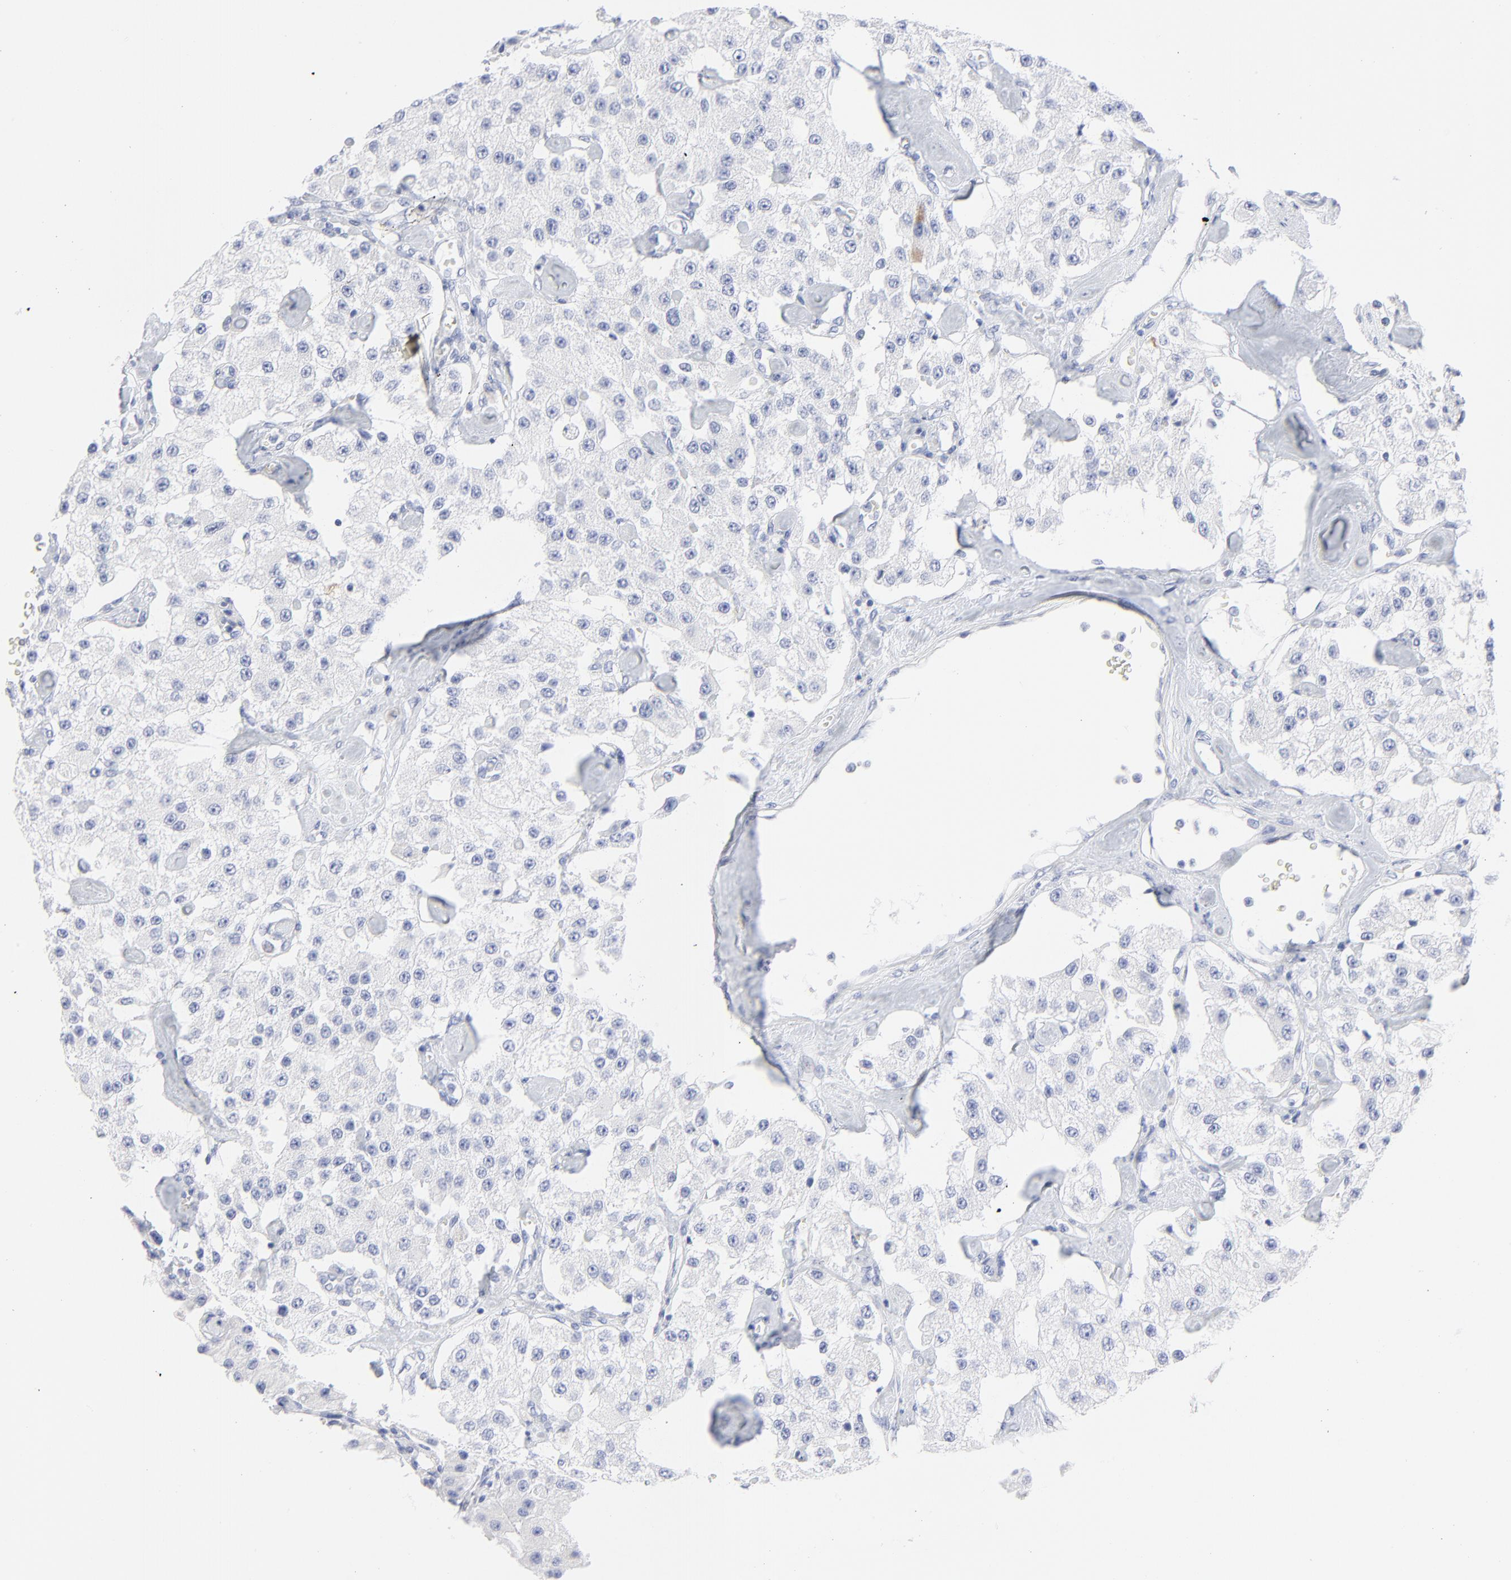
{"staining": {"intensity": "negative", "quantity": "none", "location": "none"}, "tissue": "carcinoid", "cell_type": "Tumor cells", "image_type": "cancer", "snomed": [{"axis": "morphology", "description": "Carcinoid, malignant, NOS"}, {"axis": "topography", "description": "Pancreas"}], "caption": "A photomicrograph of carcinoid stained for a protein displays no brown staining in tumor cells.", "gene": "PSD3", "patient": {"sex": "male", "age": 41}}